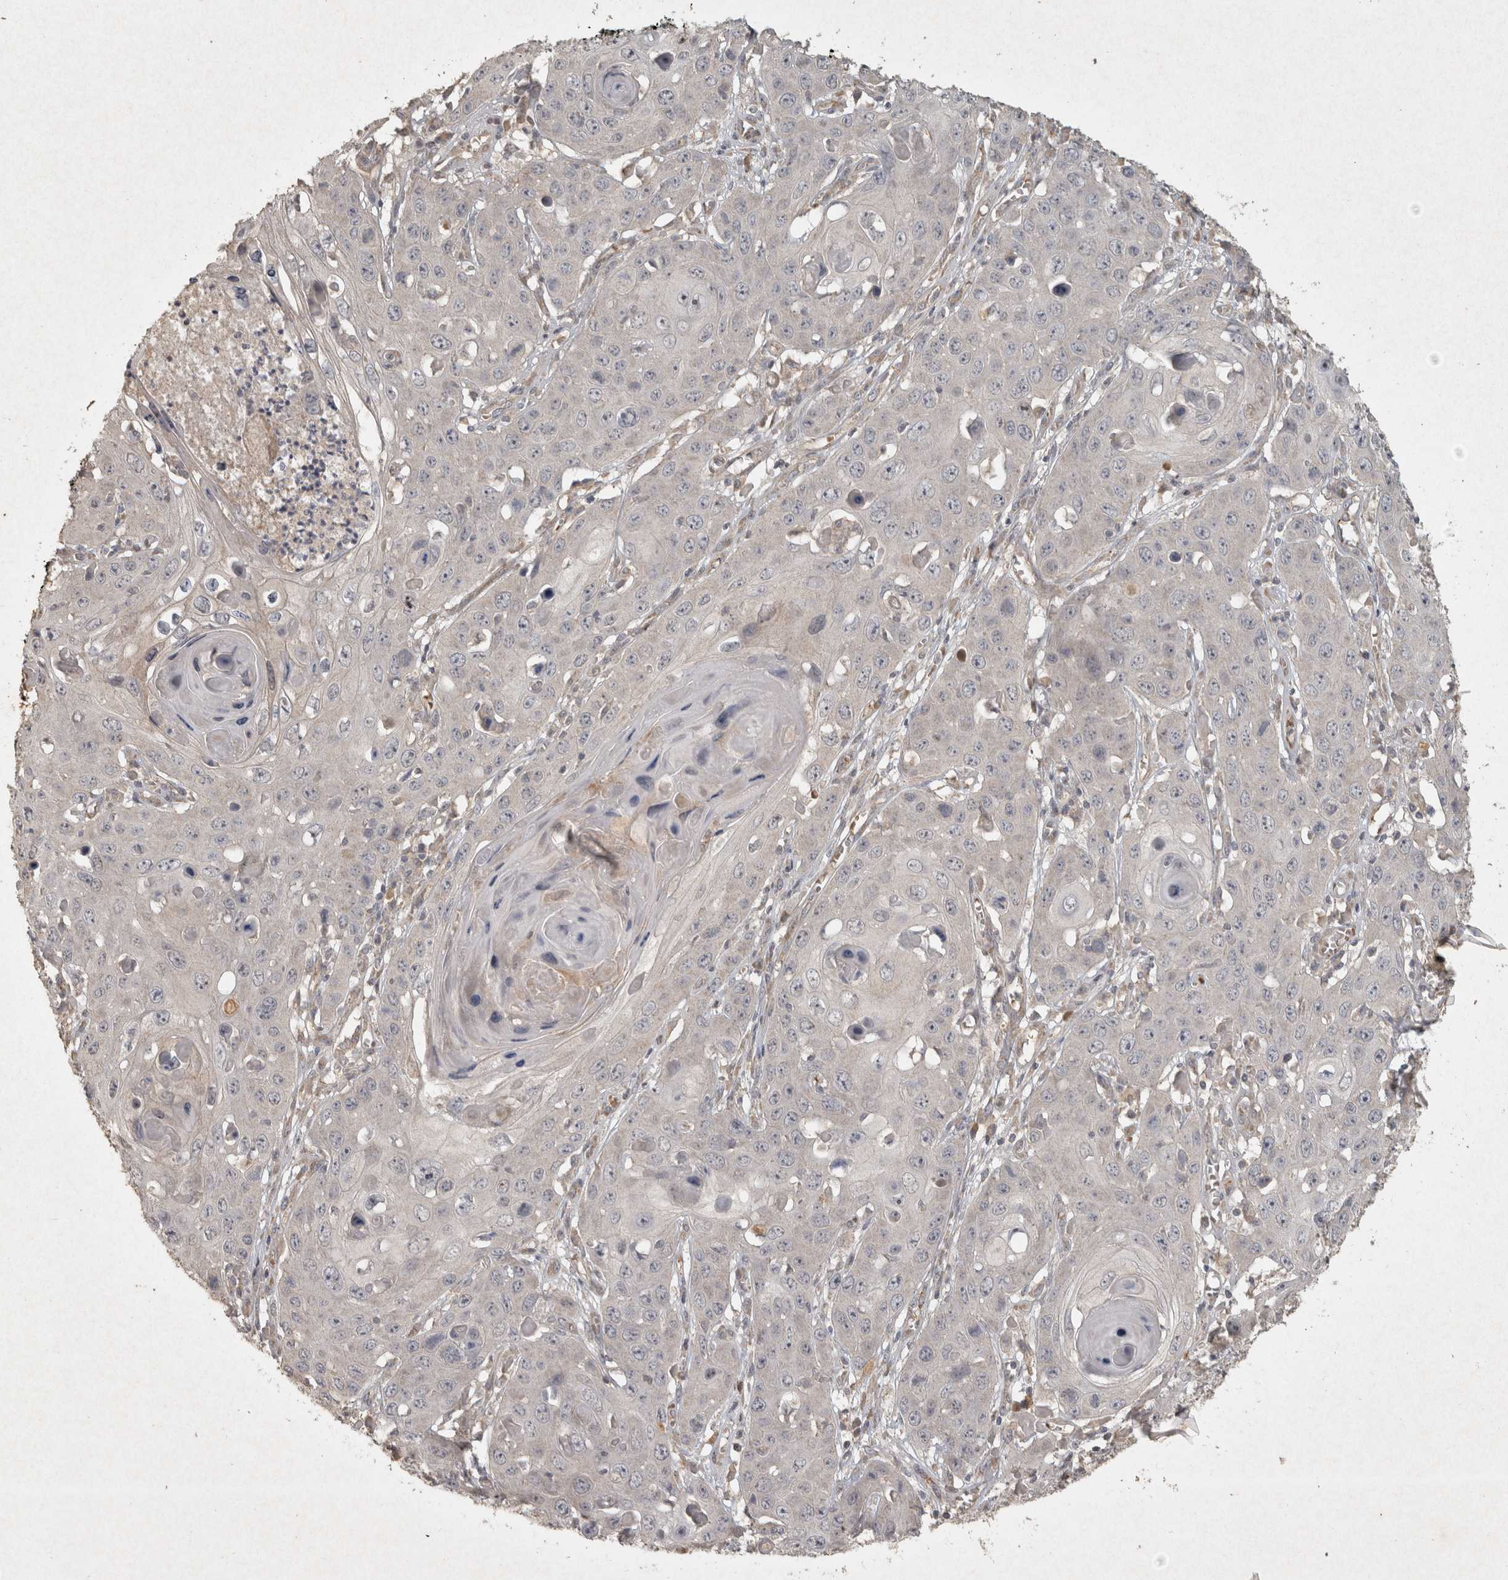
{"staining": {"intensity": "negative", "quantity": "none", "location": "none"}, "tissue": "skin cancer", "cell_type": "Tumor cells", "image_type": "cancer", "snomed": [{"axis": "morphology", "description": "Squamous cell carcinoma, NOS"}, {"axis": "topography", "description": "Skin"}], "caption": "There is no significant staining in tumor cells of skin squamous cell carcinoma.", "gene": "OSTN", "patient": {"sex": "male", "age": 55}}